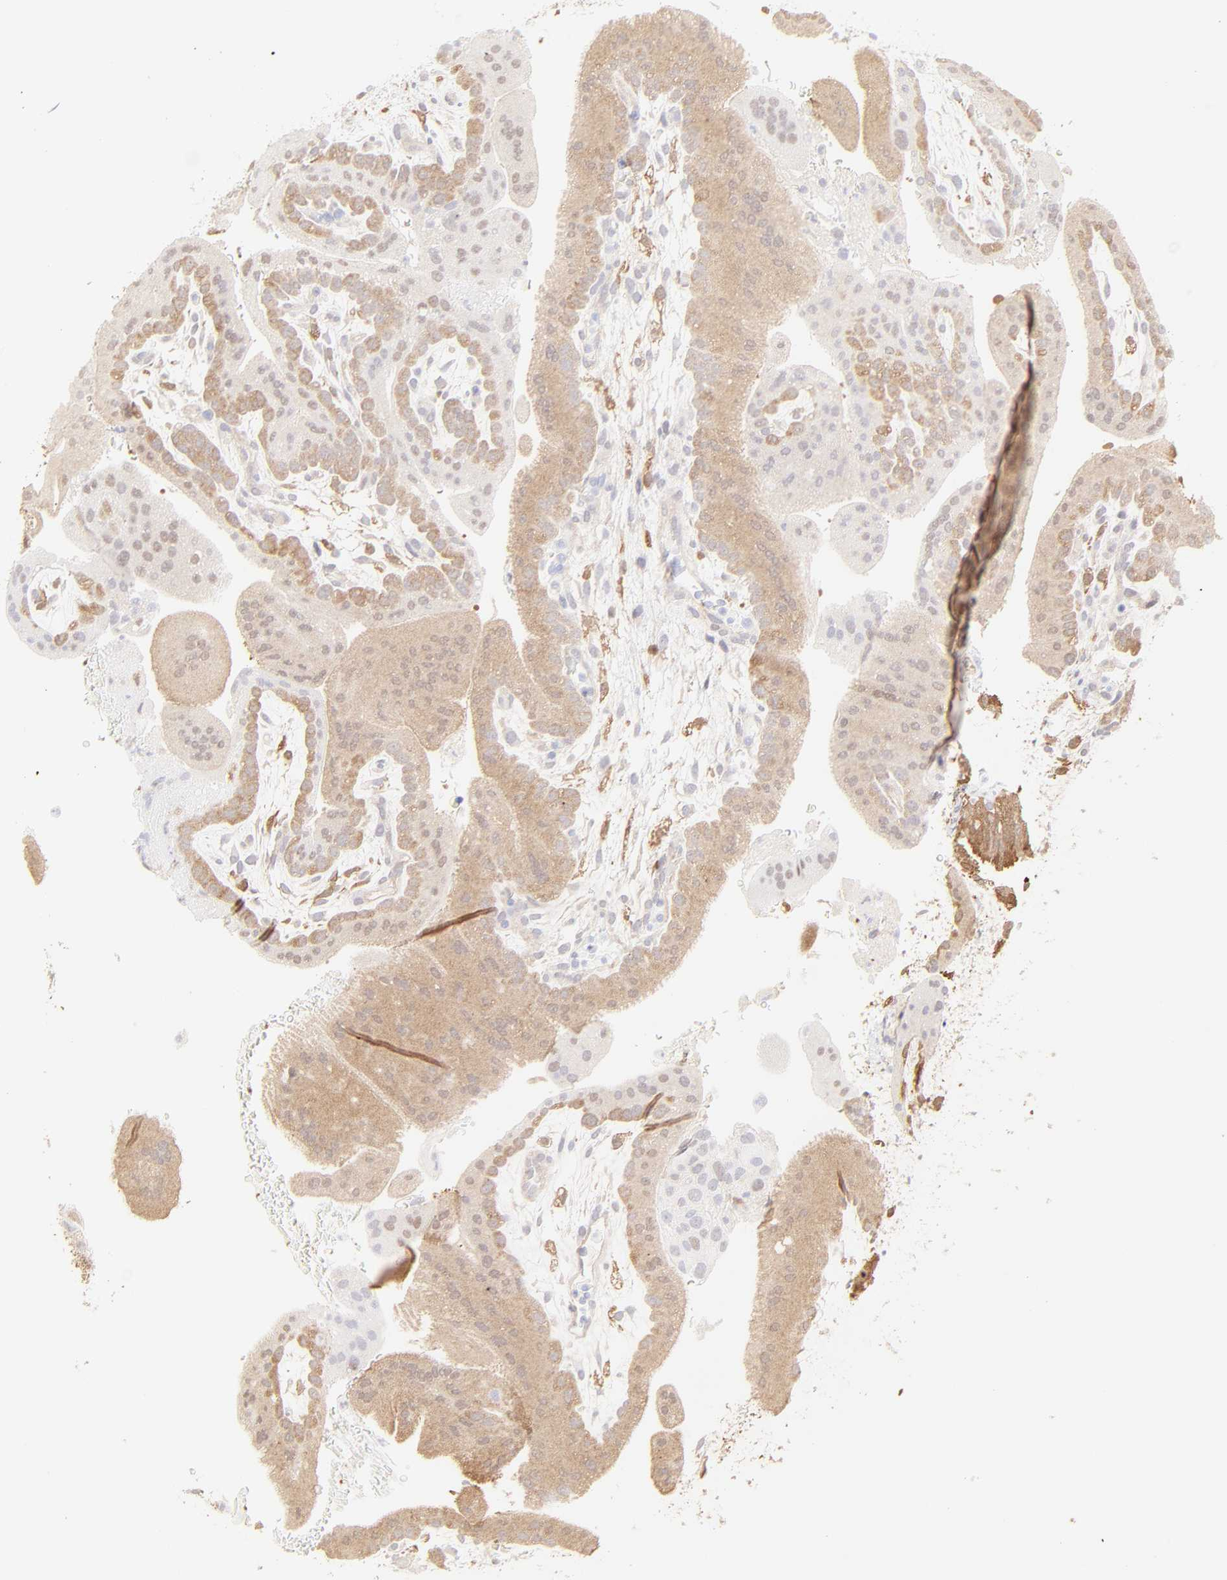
{"staining": {"intensity": "moderate", "quantity": "25%-75%", "location": "cytoplasmic/membranous"}, "tissue": "placenta", "cell_type": "Trophoblastic cells", "image_type": "normal", "snomed": [{"axis": "morphology", "description": "Normal tissue, NOS"}, {"axis": "topography", "description": "Placenta"}], "caption": "High-magnification brightfield microscopy of unremarkable placenta stained with DAB (3,3'-diaminobenzidine) (brown) and counterstained with hematoxylin (blue). trophoblastic cells exhibit moderate cytoplasmic/membranous positivity is identified in about25%-75% of cells. (brown staining indicates protein expression, while blue staining denotes nuclei).", "gene": "HYAL1", "patient": {"sex": "female", "age": 19}}